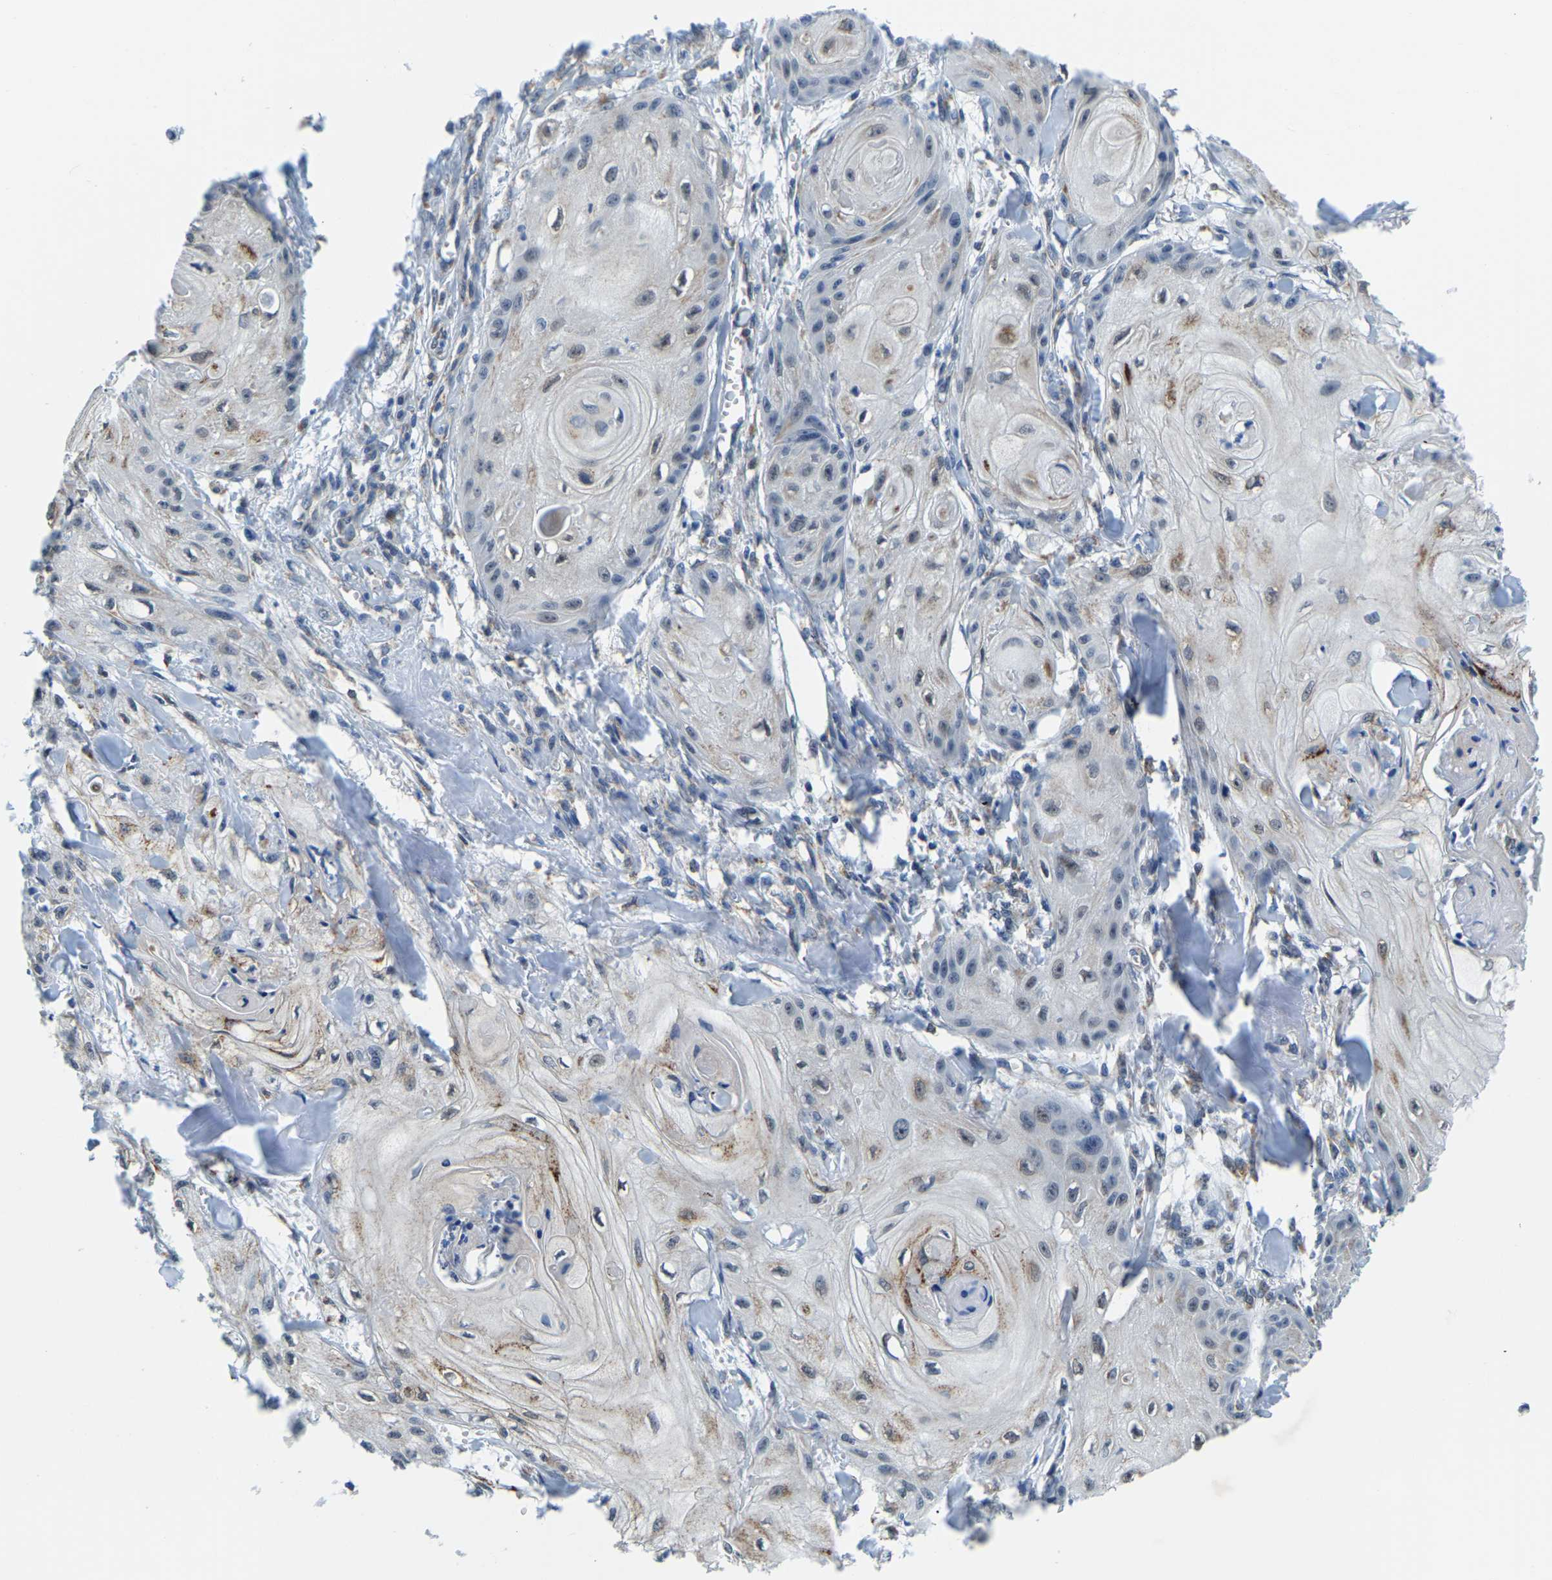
{"staining": {"intensity": "moderate", "quantity": "25%-75%", "location": "cytoplasmic/membranous"}, "tissue": "skin cancer", "cell_type": "Tumor cells", "image_type": "cancer", "snomed": [{"axis": "morphology", "description": "Squamous cell carcinoma, NOS"}, {"axis": "topography", "description": "Skin"}], "caption": "Immunohistochemical staining of skin cancer (squamous cell carcinoma) displays moderate cytoplasmic/membranous protein positivity in about 25%-75% of tumor cells.", "gene": "BNIP3L", "patient": {"sex": "male", "age": 74}}